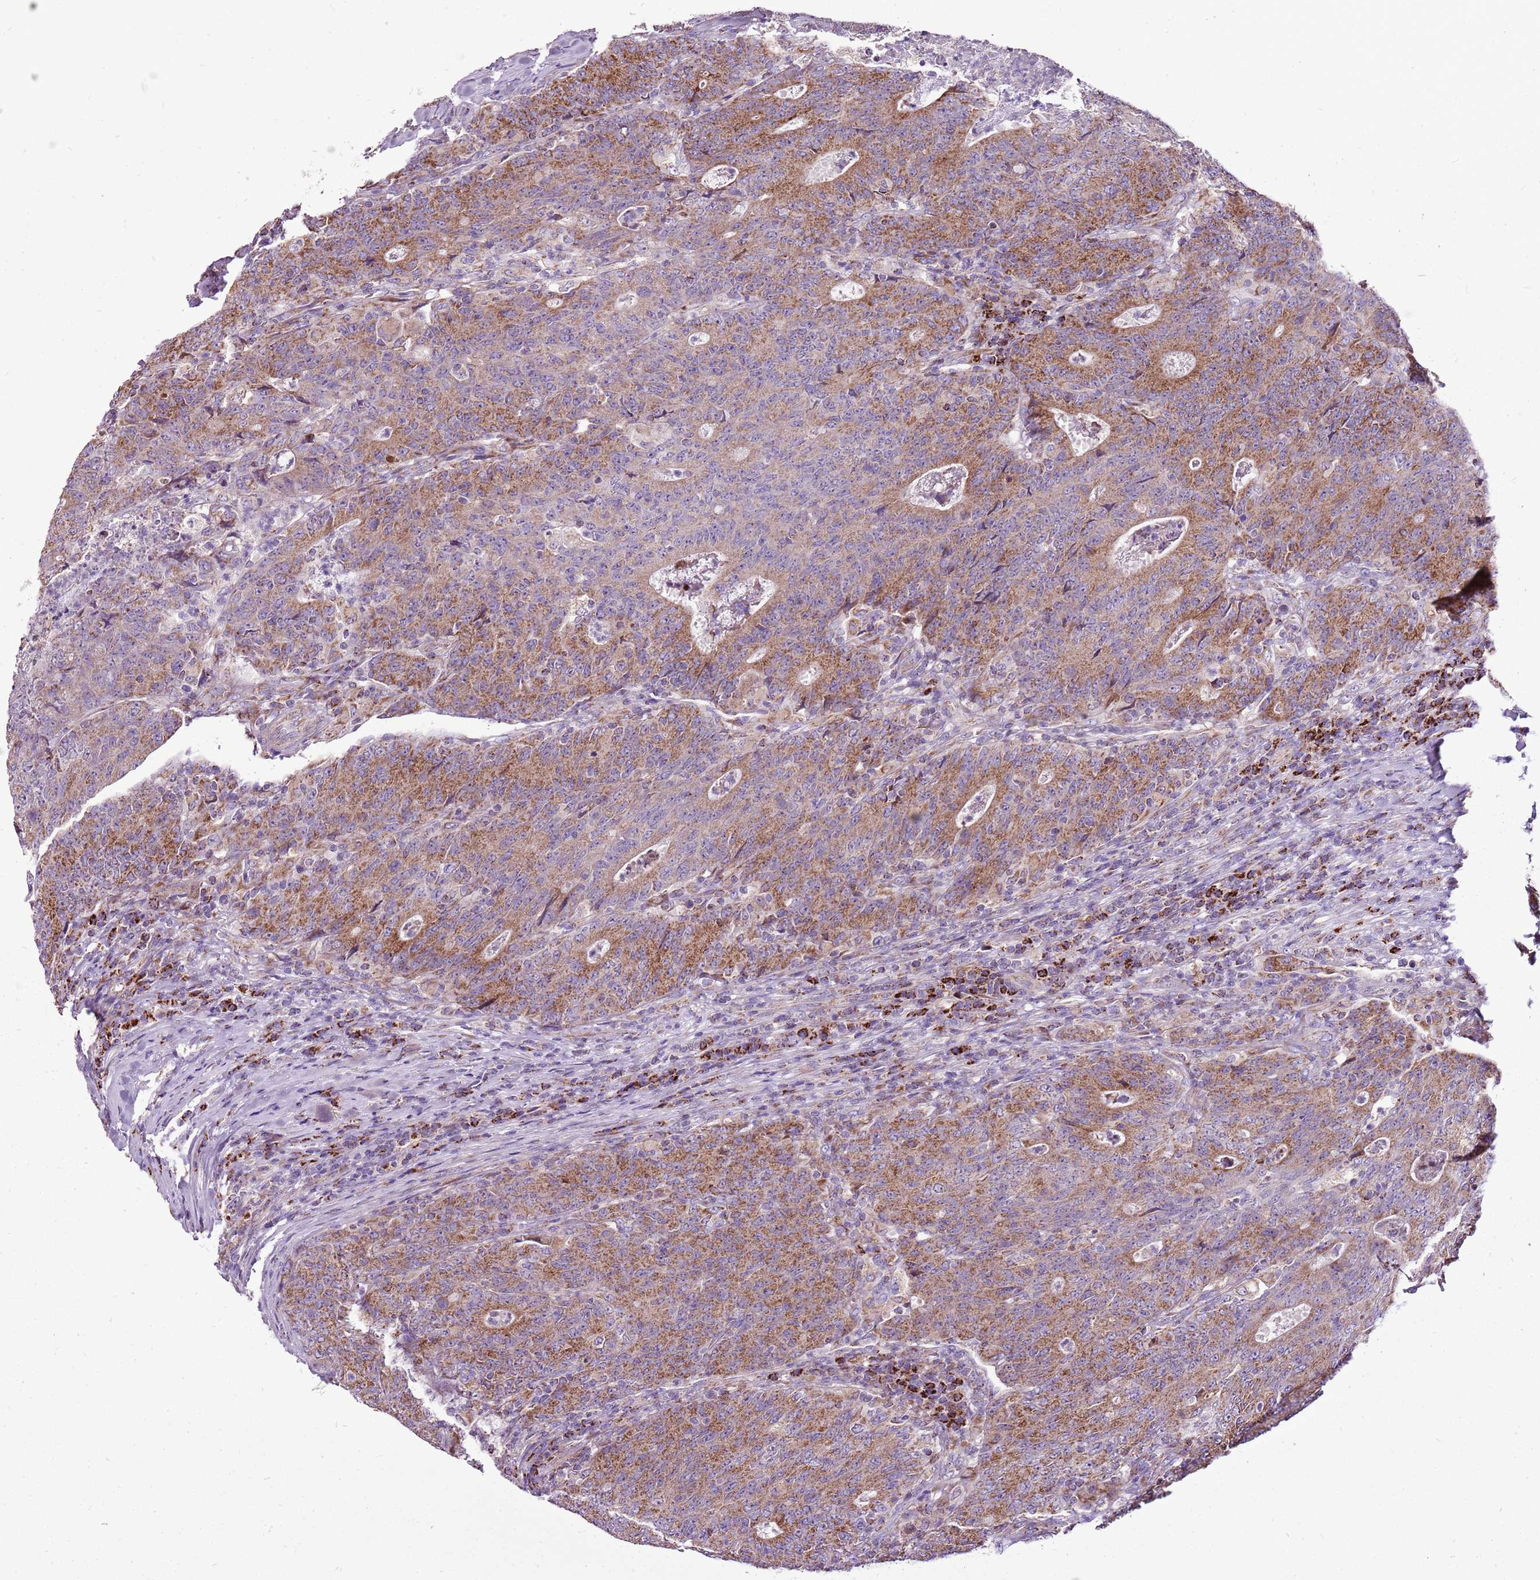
{"staining": {"intensity": "moderate", "quantity": ">75%", "location": "cytoplasmic/membranous"}, "tissue": "colorectal cancer", "cell_type": "Tumor cells", "image_type": "cancer", "snomed": [{"axis": "morphology", "description": "Adenocarcinoma, NOS"}, {"axis": "topography", "description": "Colon"}], "caption": "IHC photomicrograph of human adenocarcinoma (colorectal) stained for a protein (brown), which shows medium levels of moderate cytoplasmic/membranous positivity in approximately >75% of tumor cells.", "gene": "GCDH", "patient": {"sex": "female", "age": 75}}